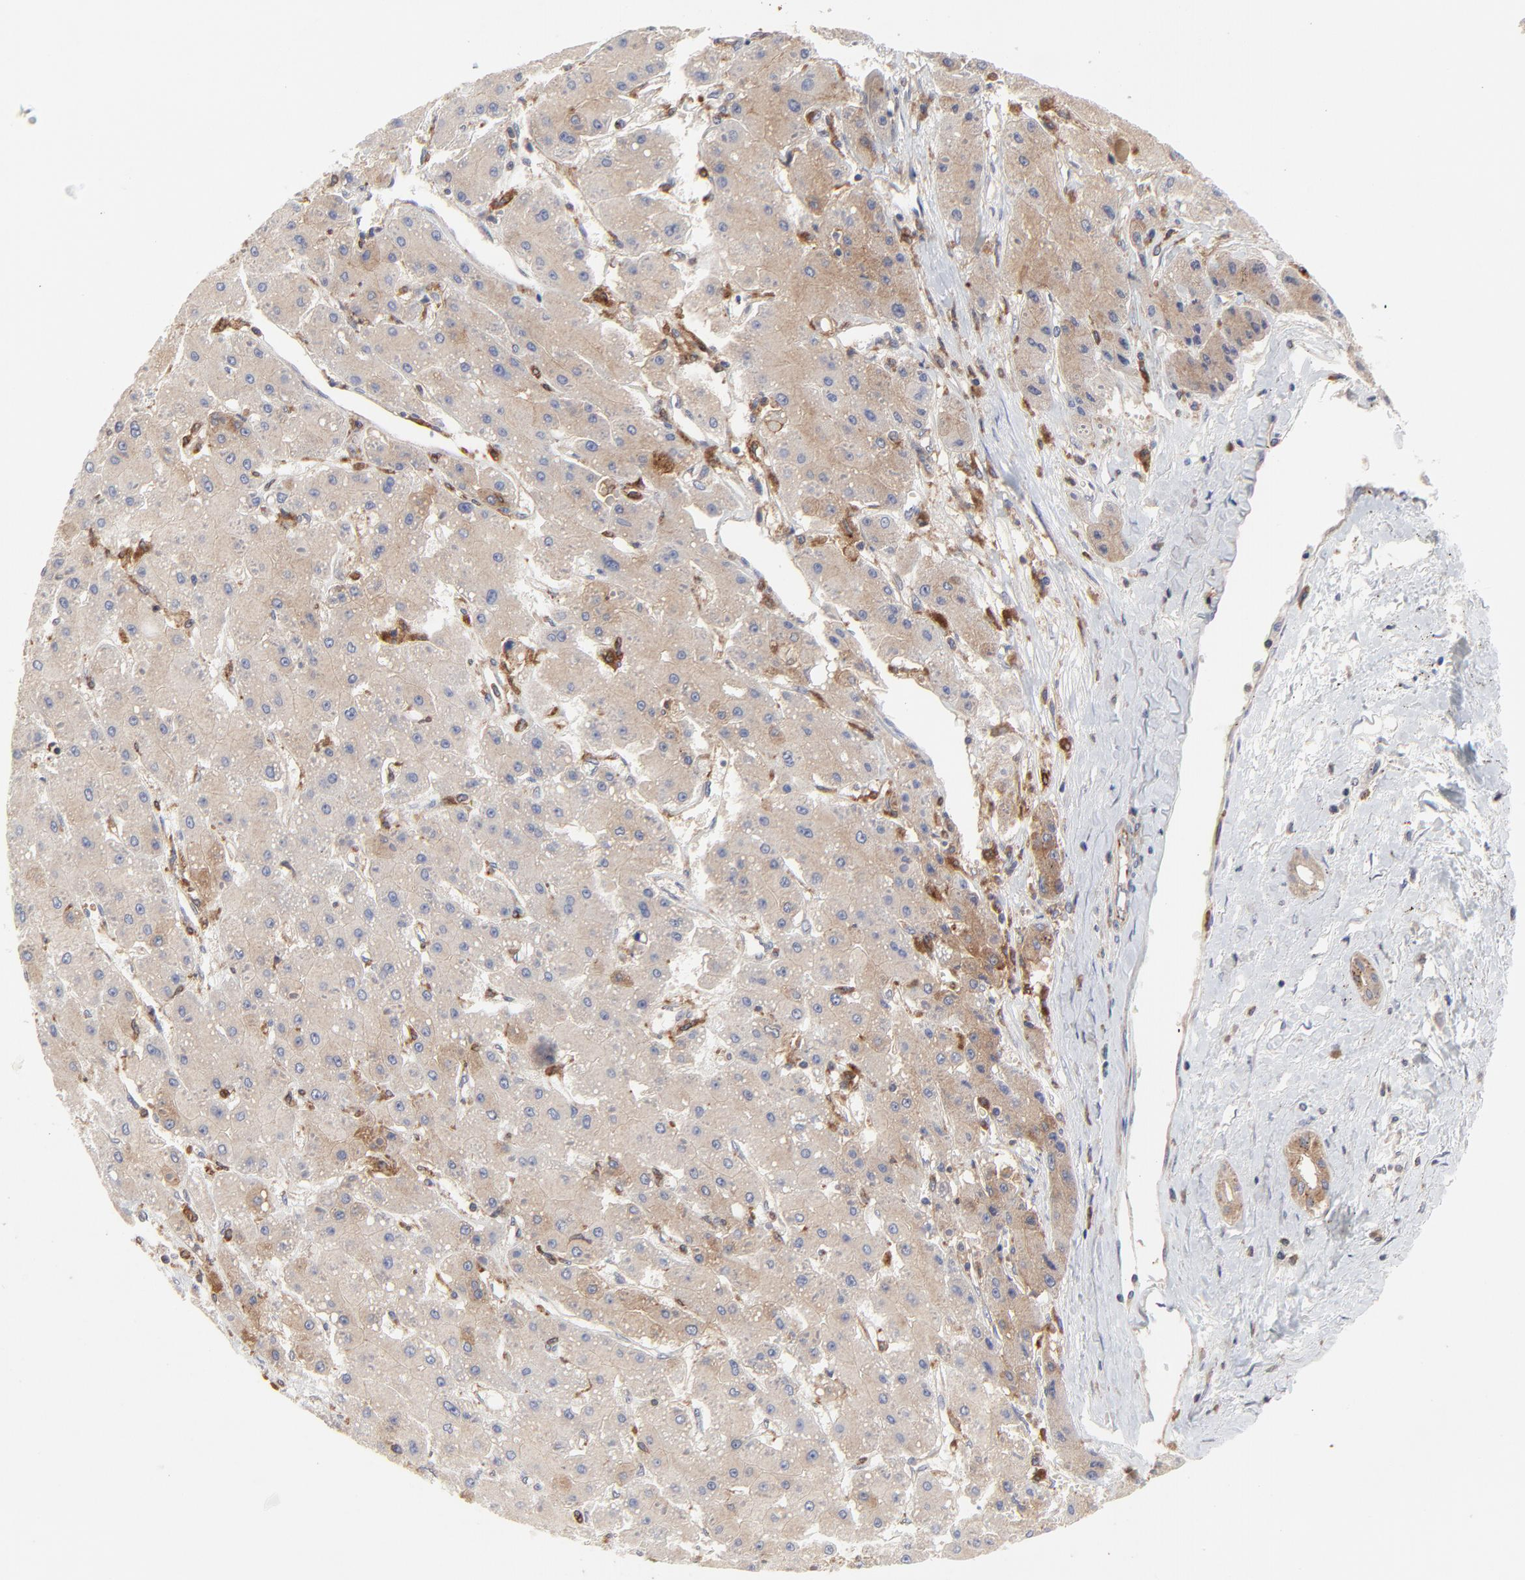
{"staining": {"intensity": "moderate", "quantity": ">75%", "location": "cytoplasmic/membranous"}, "tissue": "liver cancer", "cell_type": "Tumor cells", "image_type": "cancer", "snomed": [{"axis": "morphology", "description": "Carcinoma, Hepatocellular, NOS"}, {"axis": "topography", "description": "Liver"}], "caption": "Protein analysis of liver hepatocellular carcinoma tissue displays moderate cytoplasmic/membranous positivity in approximately >75% of tumor cells.", "gene": "RAB9A", "patient": {"sex": "female", "age": 52}}